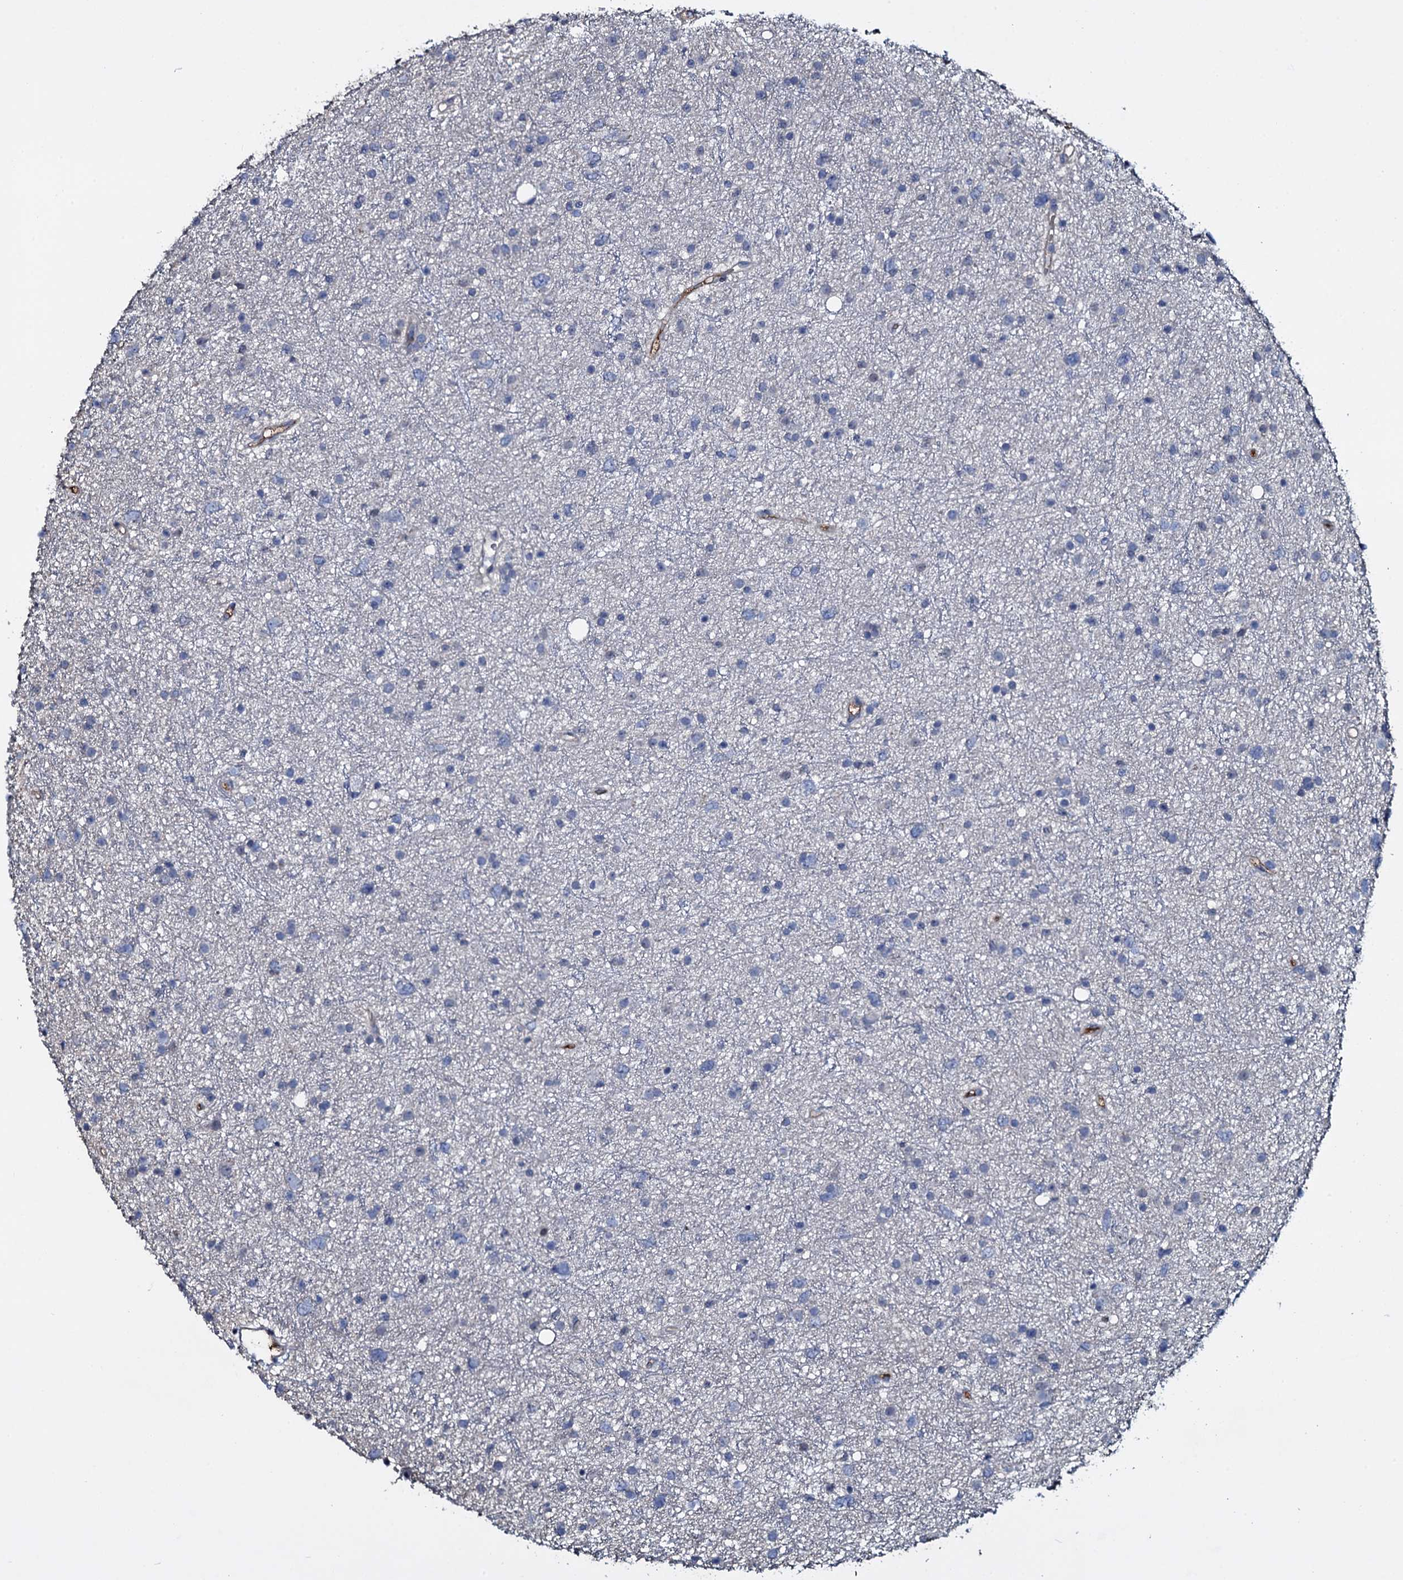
{"staining": {"intensity": "negative", "quantity": "none", "location": "none"}, "tissue": "glioma", "cell_type": "Tumor cells", "image_type": "cancer", "snomed": [{"axis": "morphology", "description": "Glioma, malignant, Low grade"}, {"axis": "topography", "description": "Cerebral cortex"}], "caption": "Tumor cells show no significant protein staining in malignant low-grade glioma.", "gene": "LYG2", "patient": {"sex": "female", "age": 39}}